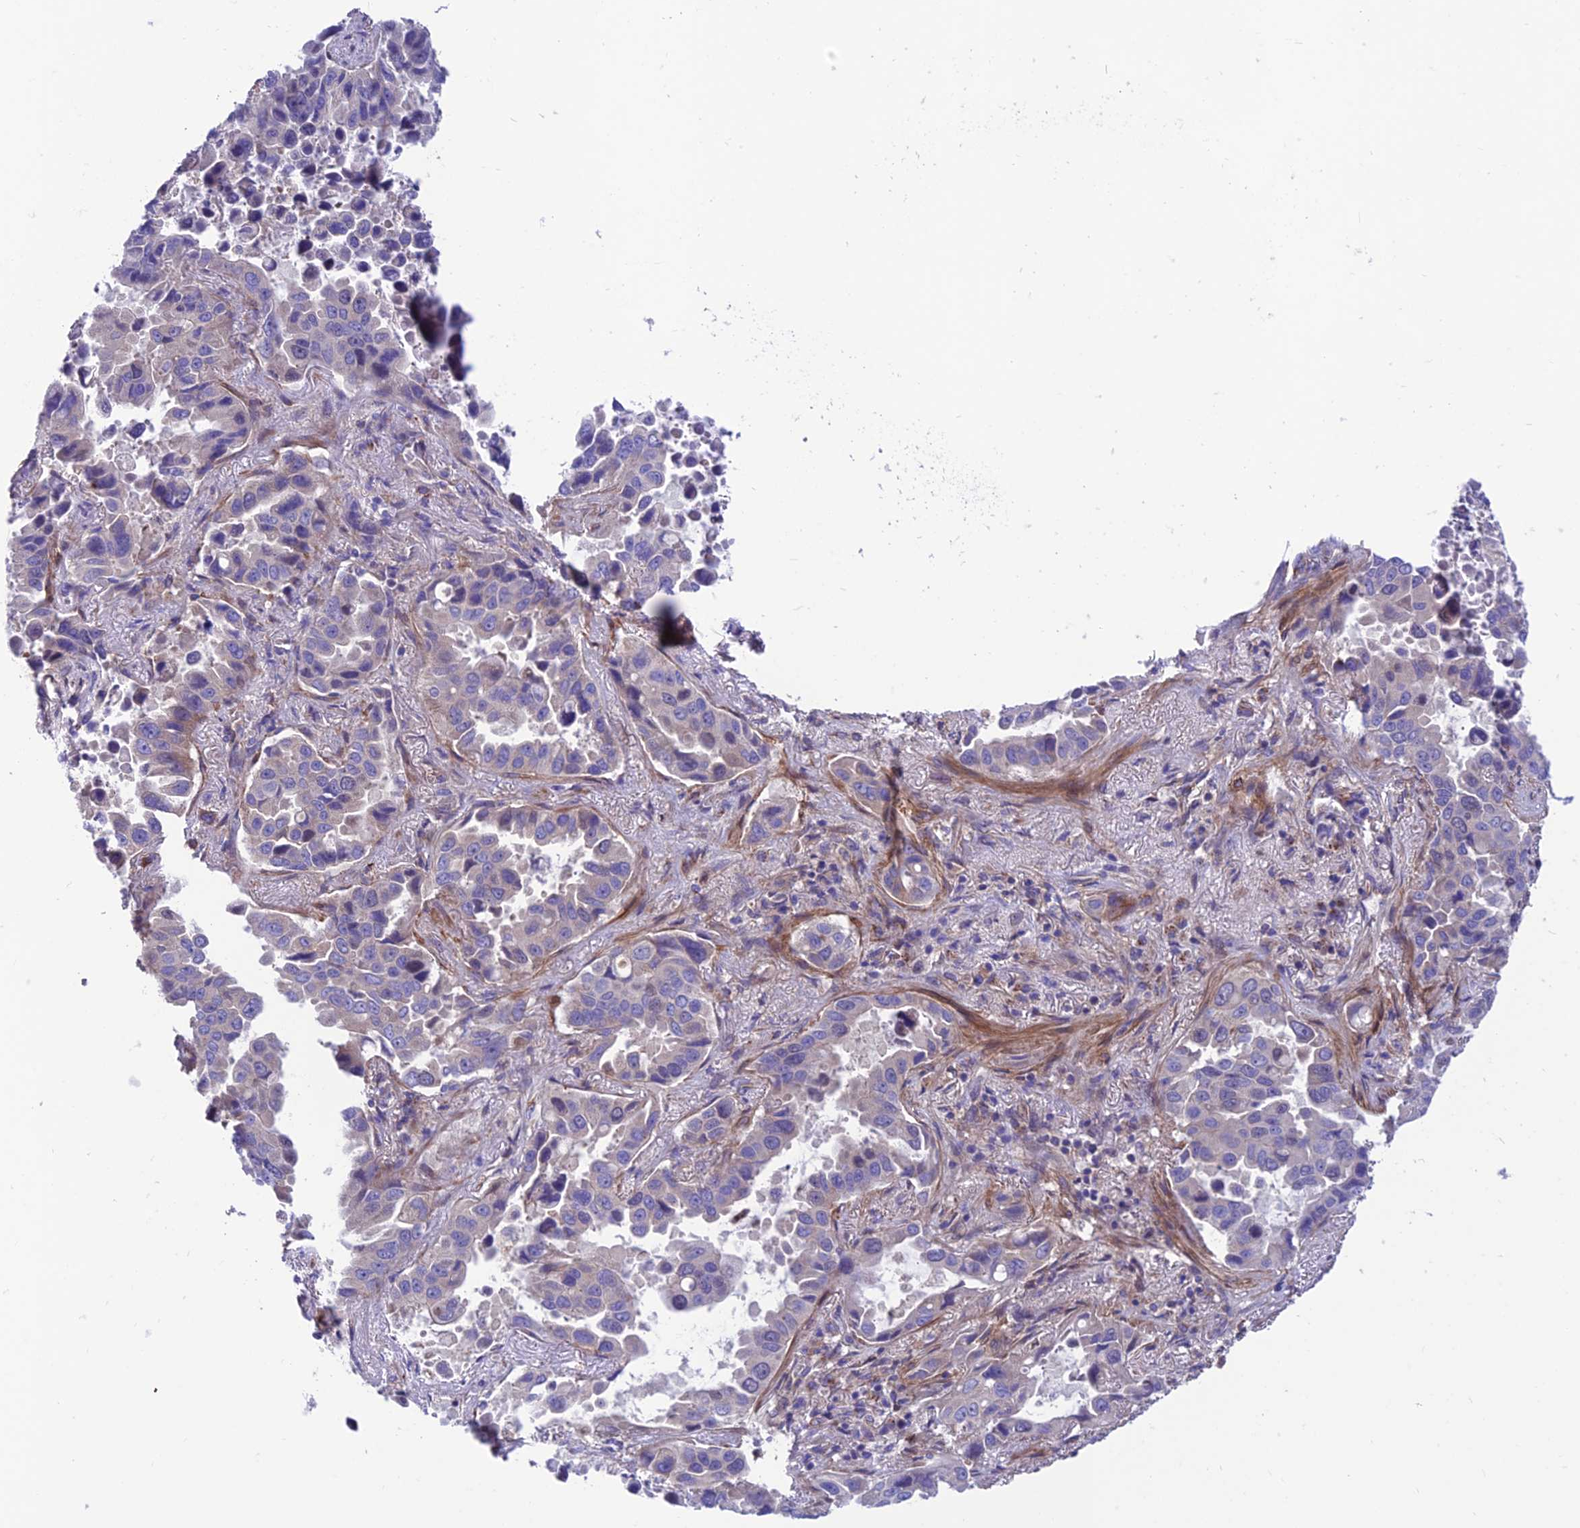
{"staining": {"intensity": "weak", "quantity": "<25%", "location": "cytoplasmic/membranous"}, "tissue": "lung cancer", "cell_type": "Tumor cells", "image_type": "cancer", "snomed": [{"axis": "morphology", "description": "Adenocarcinoma, NOS"}, {"axis": "topography", "description": "Lung"}], "caption": "Immunohistochemistry photomicrograph of human lung cancer (adenocarcinoma) stained for a protein (brown), which demonstrates no expression in tumor cells. The staining is performed using DAB brown chromogen with nuclei counter-stained in using hematoxylin.", "gene": "VPS16", "patient": {"sex": "male", "age": 64}}